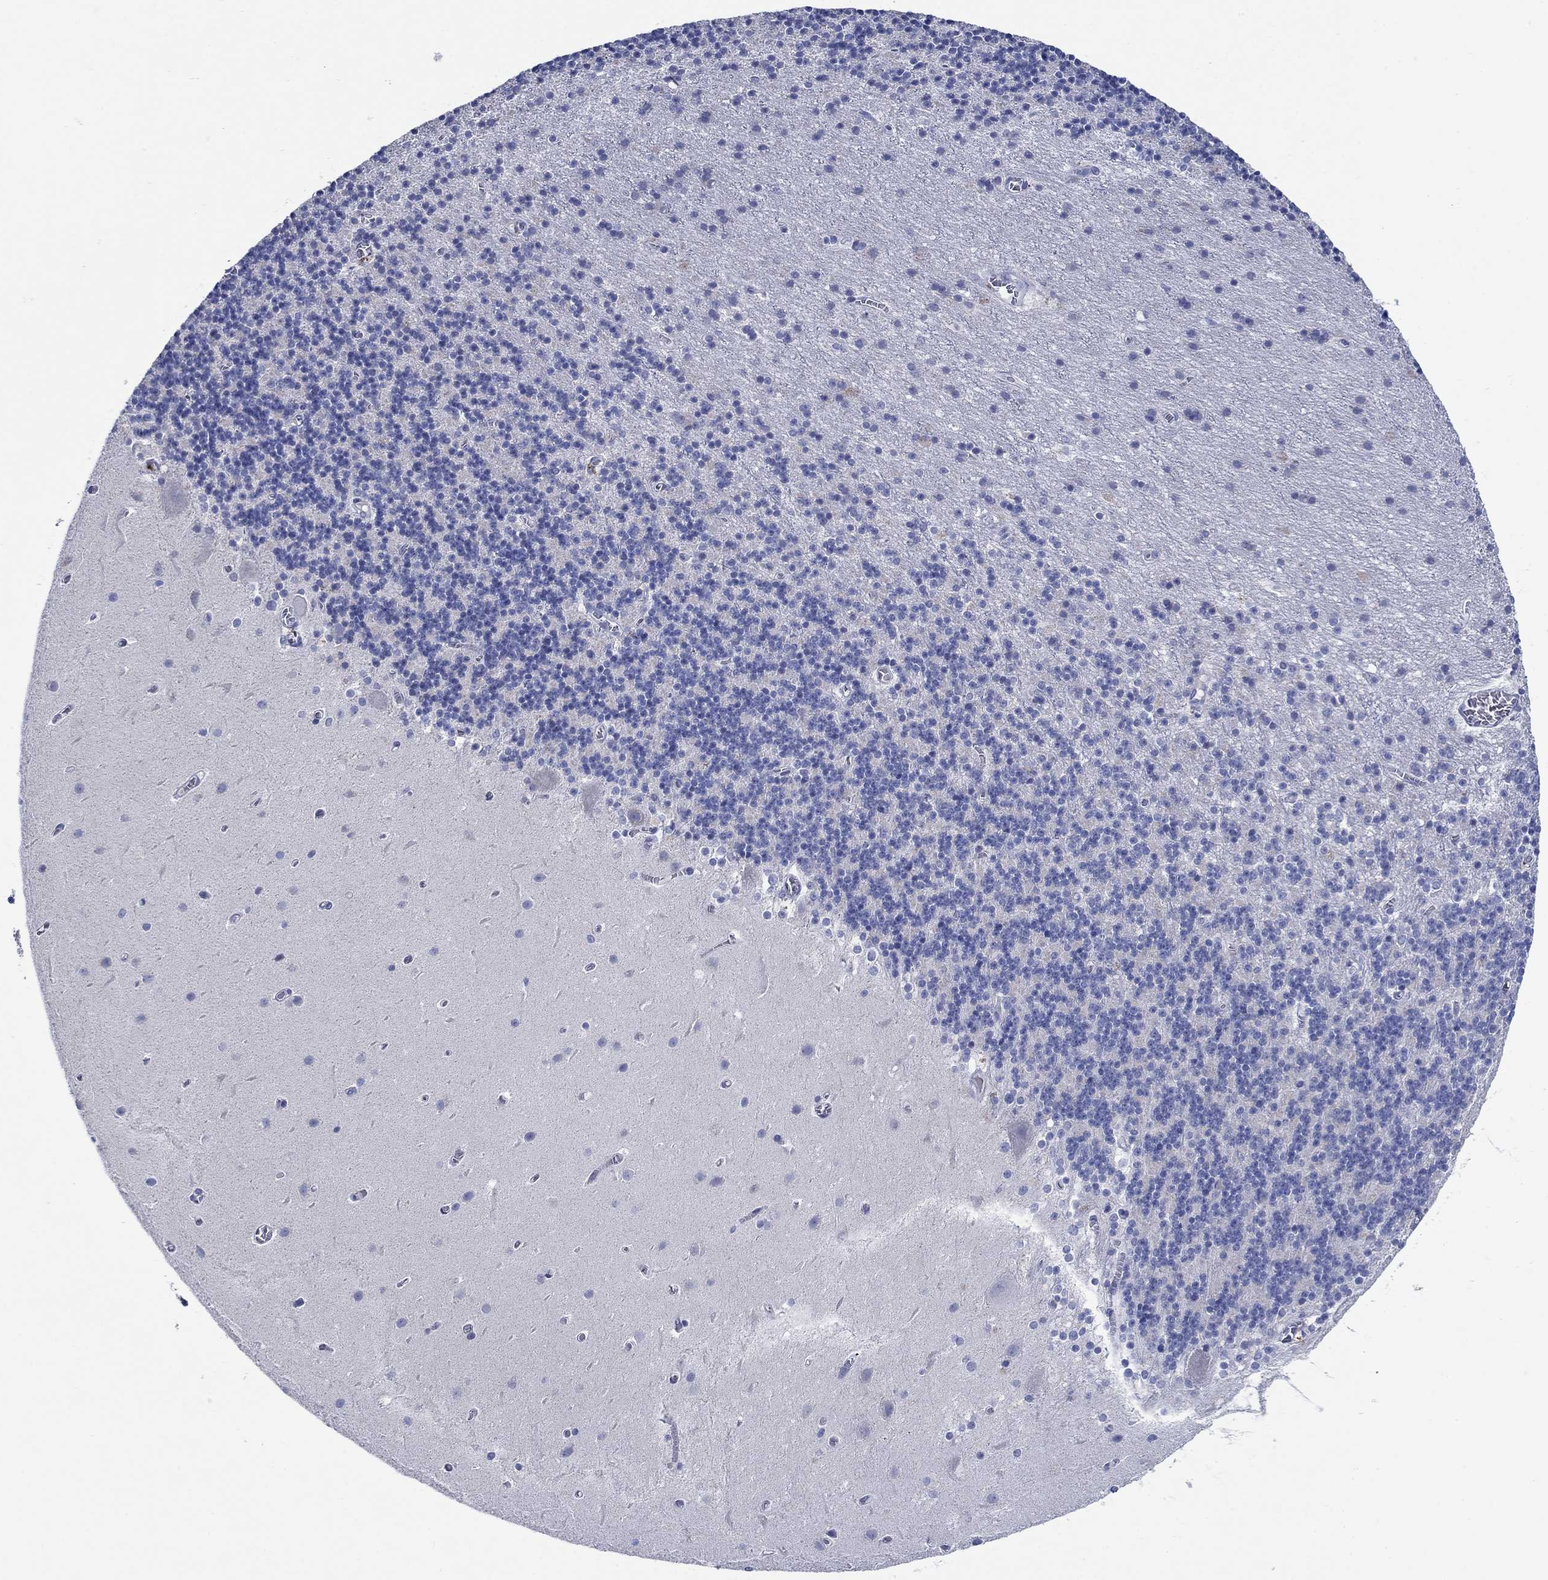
{"staining": {"intensity": "negative", "quantity": "none", "location": "none"}, "tissue": "cerebellum", "cell_type": "Cells in granular layer", "image_type": "normal", "snomed": [{"axis": "morphology", "description": "Normal tissue, NOS"}, {"axis": "topography", "description": "Cerebellum"}], "caption": "This is a micrograph of IHC staining of benign cerebellum, which shows no expression in cells in granular layer.", "gene": "ENSG00000251537", "patient": {"sex": "male", "age": 70}}